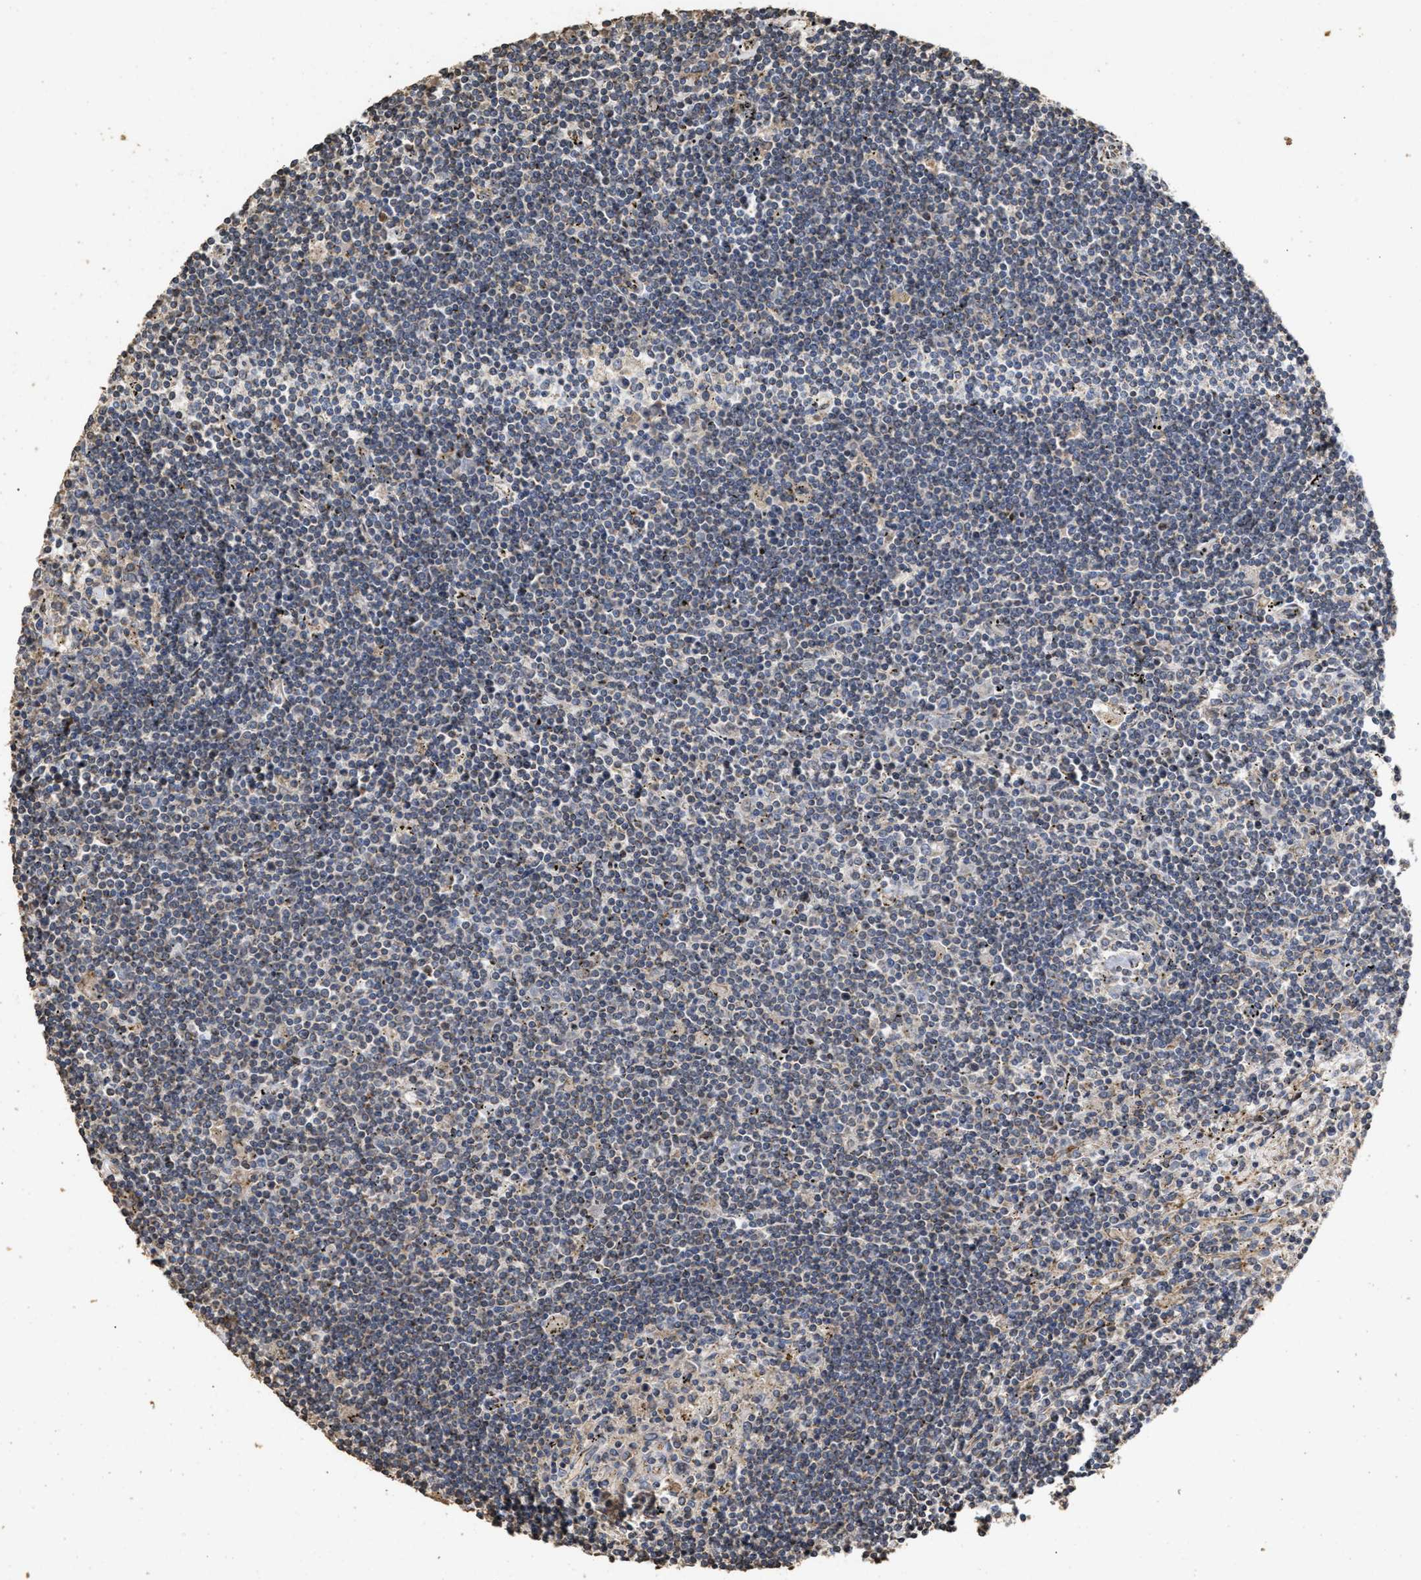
{"staining": {"intensity": "negative", "quantity": "none", "location": "none"}, "tissue": "lymphoma", "cell_type": "Tumor cells", "image_type": "cancer", "snomed": [{"axis": "morphology", "description": "Malignant lymphoma, non-Hodgkin's type, Low grade"}, {"axis": "topography", "description": "Spleen"}], "caption": "DAB (3,3'-diaminobenzidine) immunohistochemical staining of lymphoma shows no significant staining in tumor cells.", "gene": "NAV1", "patient": {"sex": "male", "age": 76}}